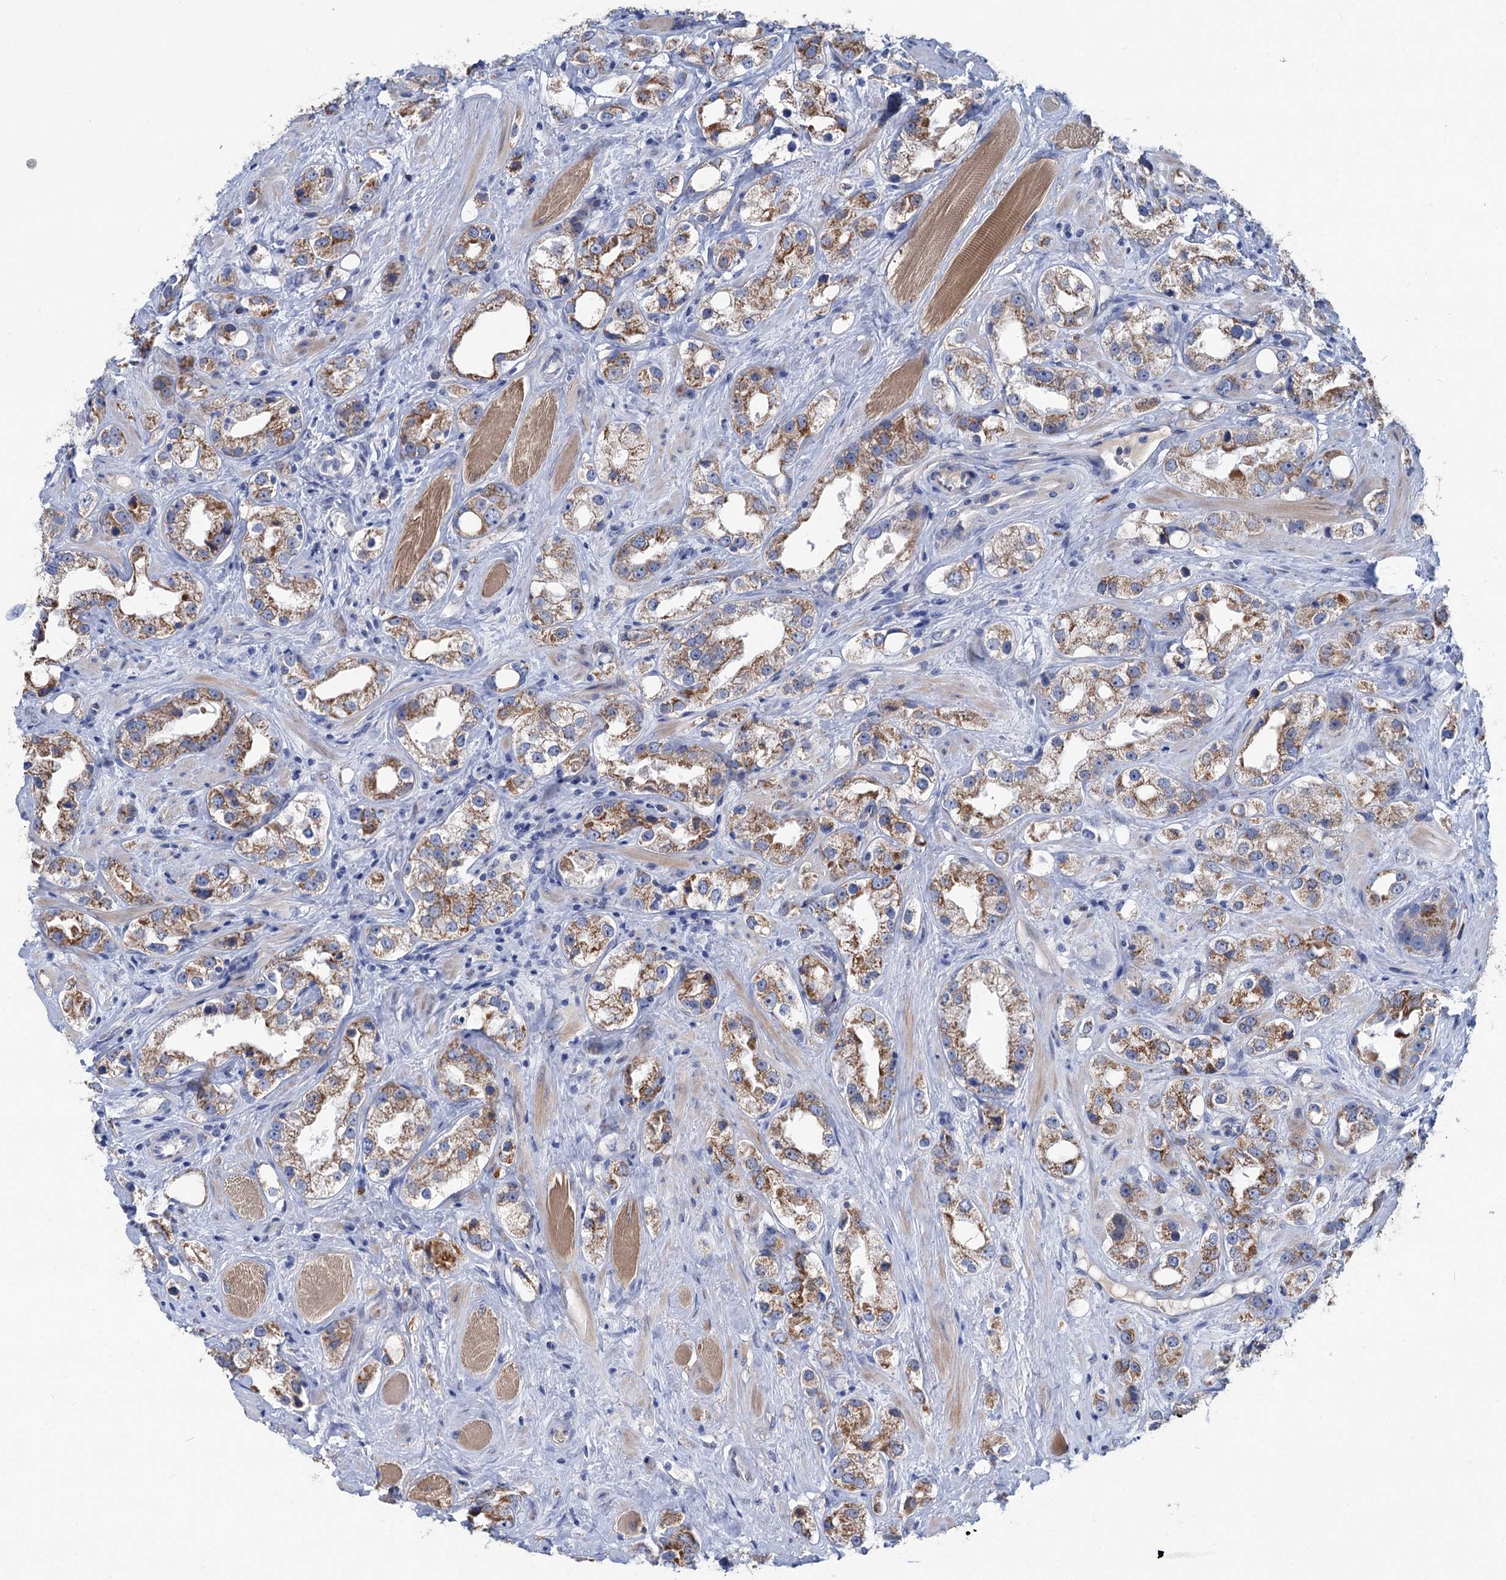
{"staining": {"intensity": "moderate", "quantity": ">75%", "location": "cytoplasmic/membranous"}, "tissue": "prostate cancer", "cell_type": "Tumor cells", "image_type": "cancer", "snomed": [{"axis": "morphology", "description": "Adenocarcinoma, NOS"}, {"axis": "topography", "description": "Prostate"}], "caption": "High-magnification brightfield microscopy of prostate cancer stained with DAB (3,3'-diaminobenzidine) (brown) and counterstained with hematoxylin (blue). tumor cells exhibit moderate cytoplasmic/membranous staining is identified in about>75% of cells.", "gene": "CHDH", "patient": {"sex": "male", "age": 79}}